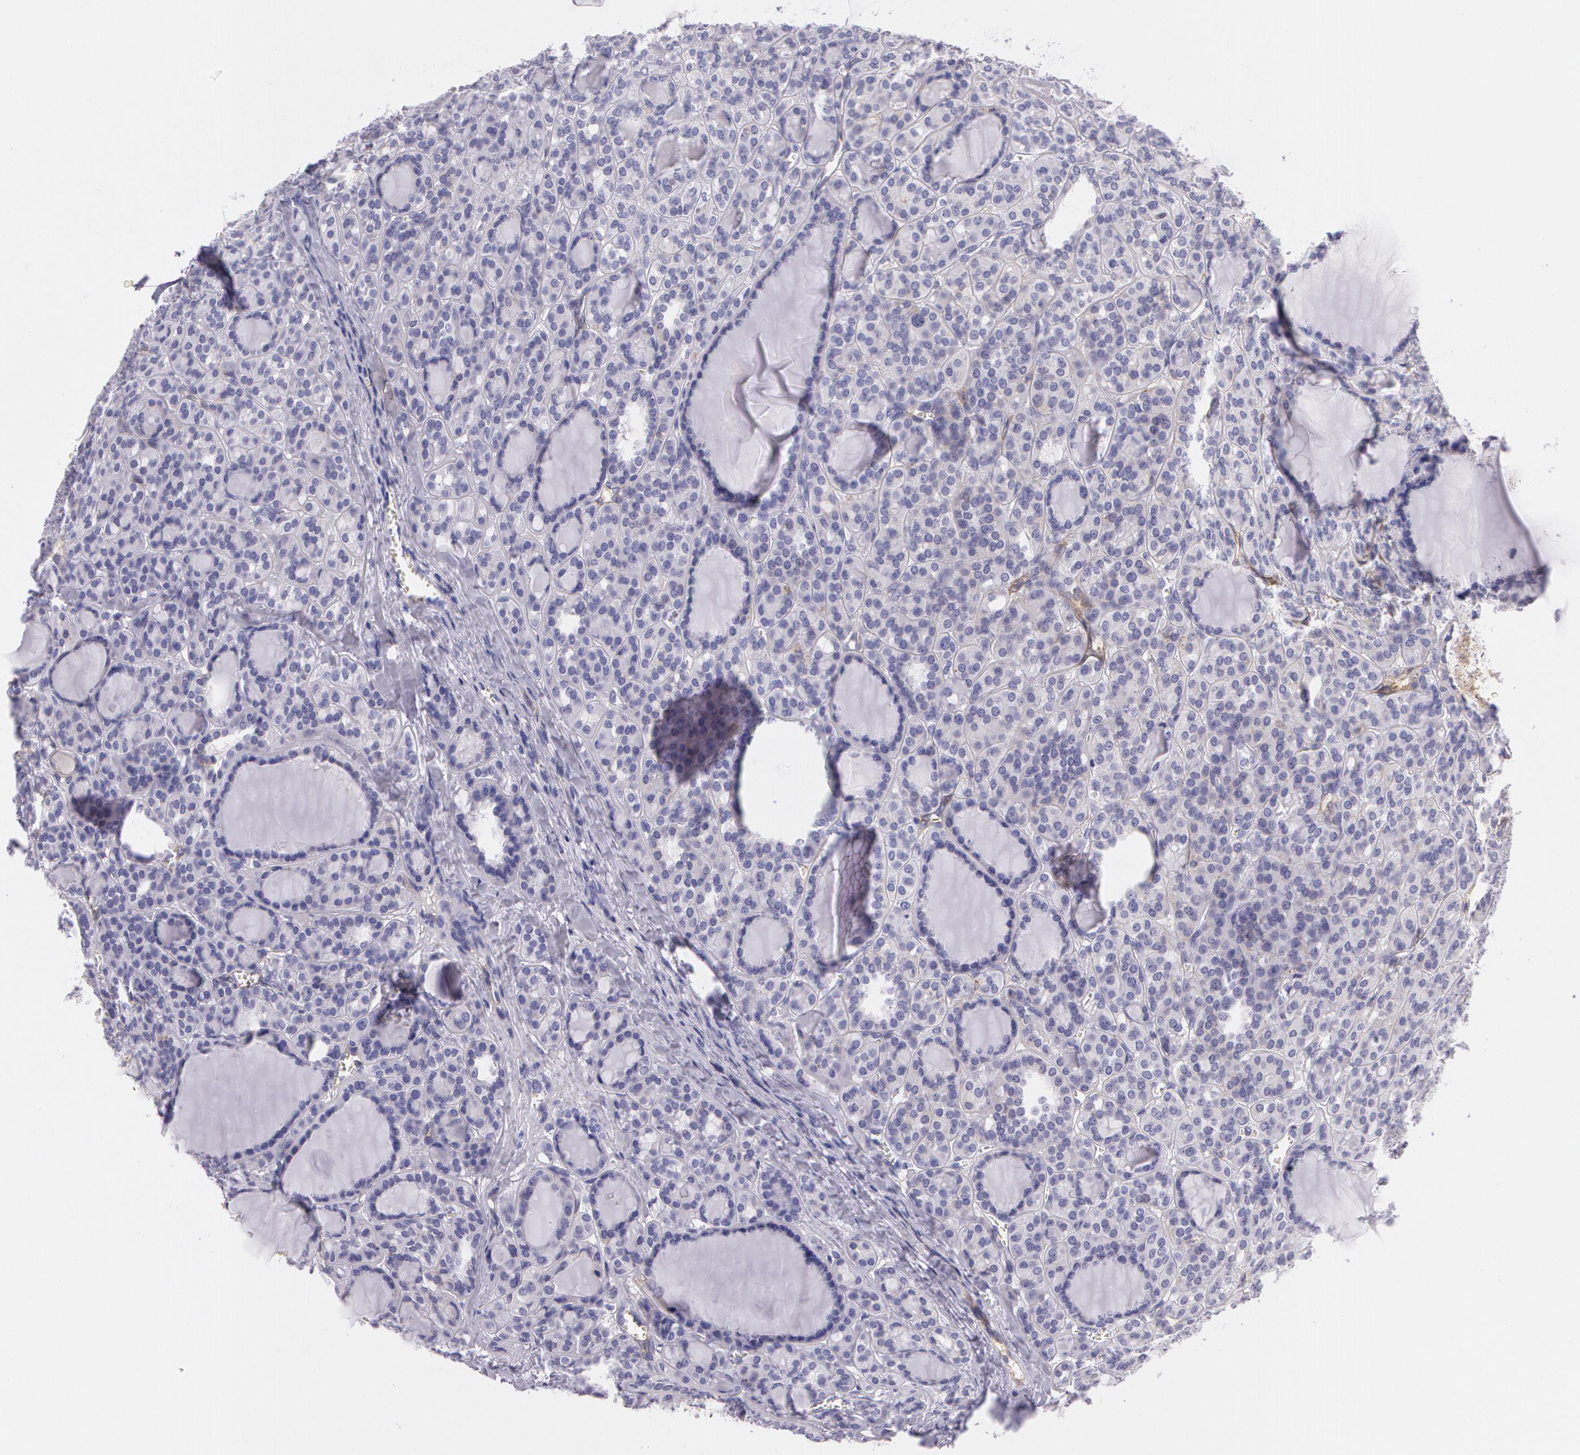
{"staining": {"intensity": "negative", "quantity": "none", "location": "none"}, "tissue": "thyroid cancer", "cell_type": "Tumor cells", "image_type": "cancer", "snomed": [{"axis": "morphology", "description": "Follicular adenoma carcinoma, NOS"}, {"axis": "topography", "description": "Thyroid gland"}], "caption": "Tumor cells show no significant protein positivity in thyroid cancer.", "gene": "LY75", "patient": {"sex": "female", "age": 71}}